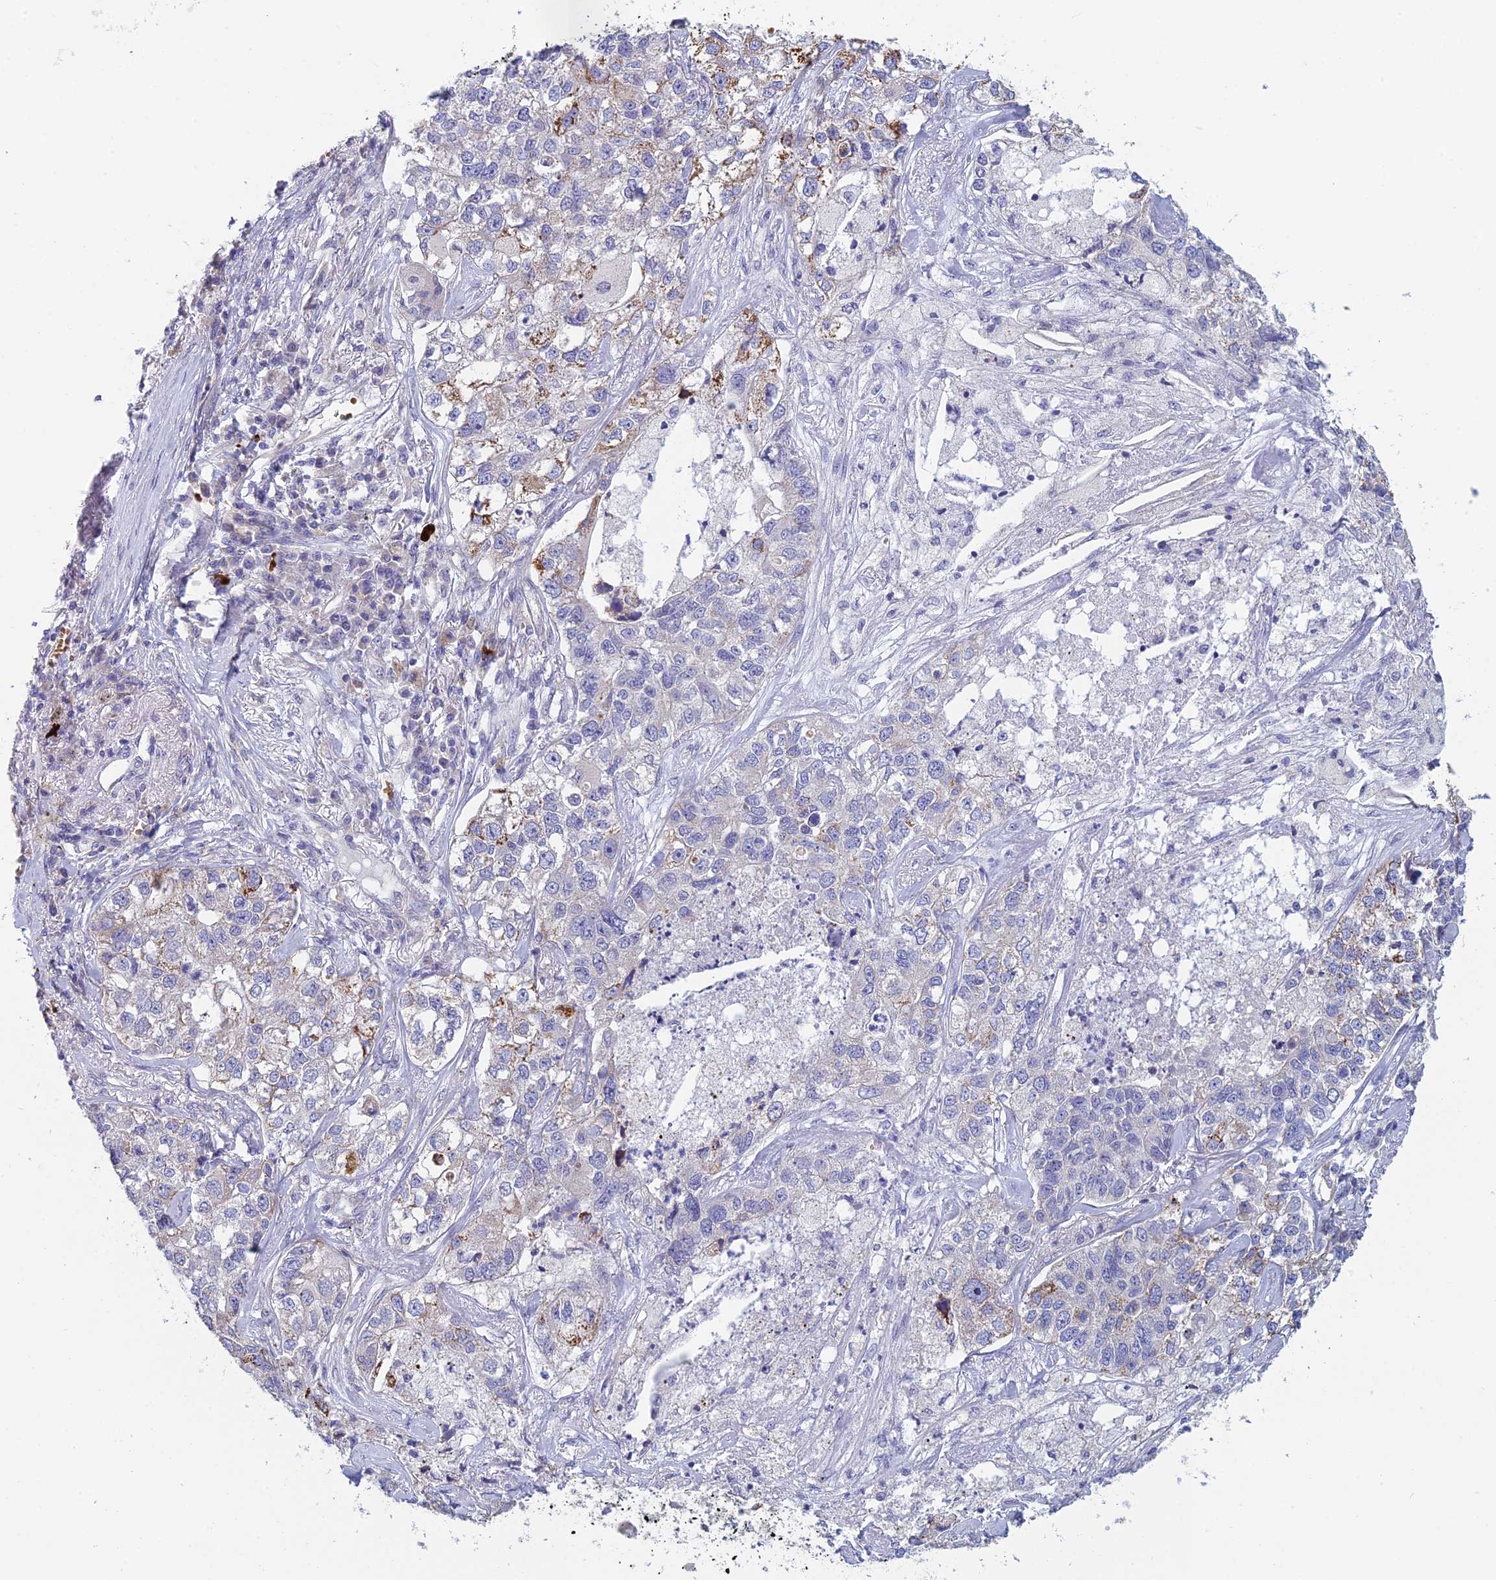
{"staining": {"intensity": "moderate", "quantity": "<25%", "location": "cytoplasmic/membranous"}, "tissue": "lung cancer", "cell_type": "Tumor cells", "image_type": "cancer", "snomed": [{"axis": "morphology", "description": "Adenocarcinoma, NOS"}, {"axis": "topography", "description": "Lung"}], "caption": "Lung cancer (adenocarcinoma) stained for a protein displays moderate cytoplasmic/membranous positivity in tumor cells. The staining was performed using DAB to visualize the protein expression in brown, while the nuclei were stained in blue with hematoxylin (Magnification: 20x).", "gene": "GIPC1", "patient": {"sex": "male", "age": 49}}